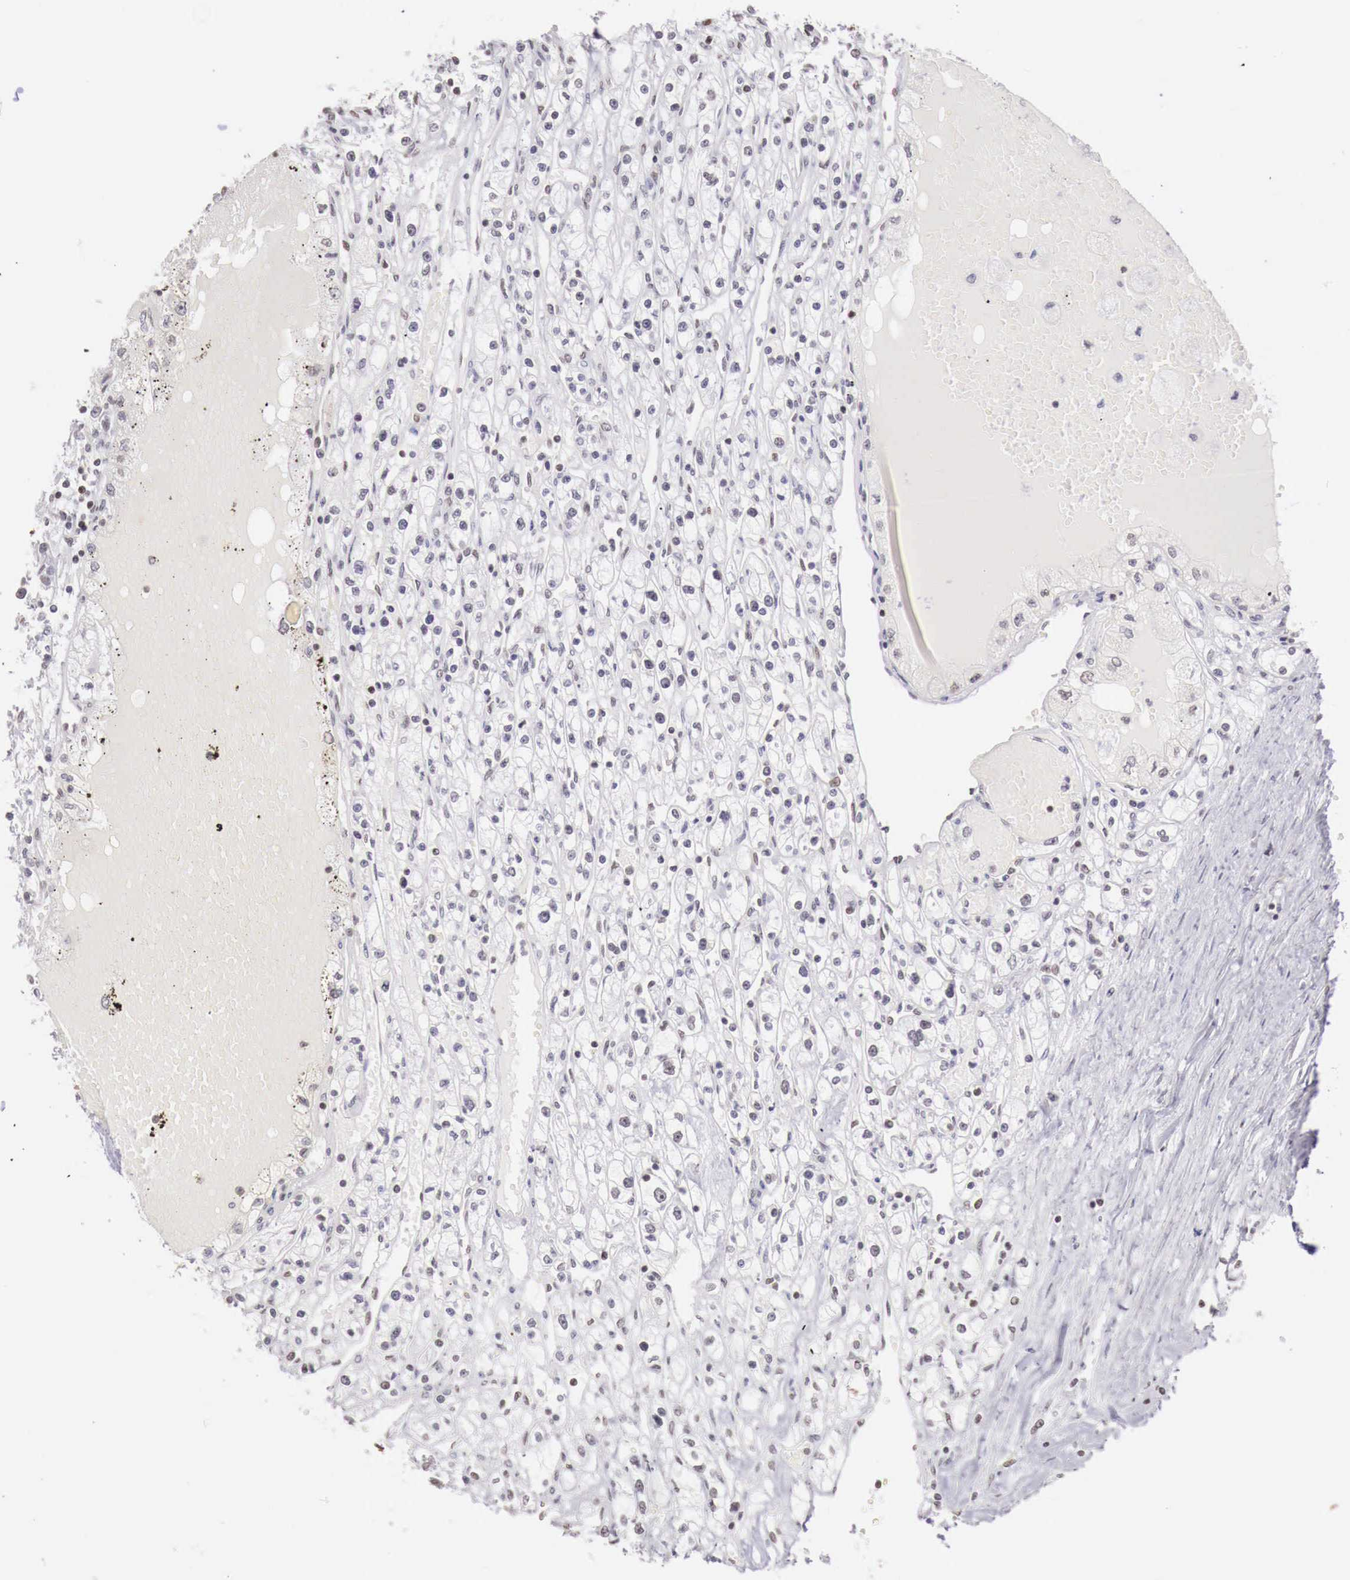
{"staining": {"intensity": "weak", "quantity": "<25%", "location": "nuclear"}, "tissue": "renal cancer", "cell_type": "Tumor cells", "image_type": "cancer", "snomed": [{"axis": "morphology", "description": "Adenocarcinoma, NOS"}, {"axis": "topography", "description": "Kidney"}], "caption": "This is a image of immunohistochemistry (IHC) staining of adenocarcinoma (renal), which shows no positivity in tumor cells. Nuclei are stained in blue.", "gene": "PHF14", "patient": {"sex": "male", "age": 56}}